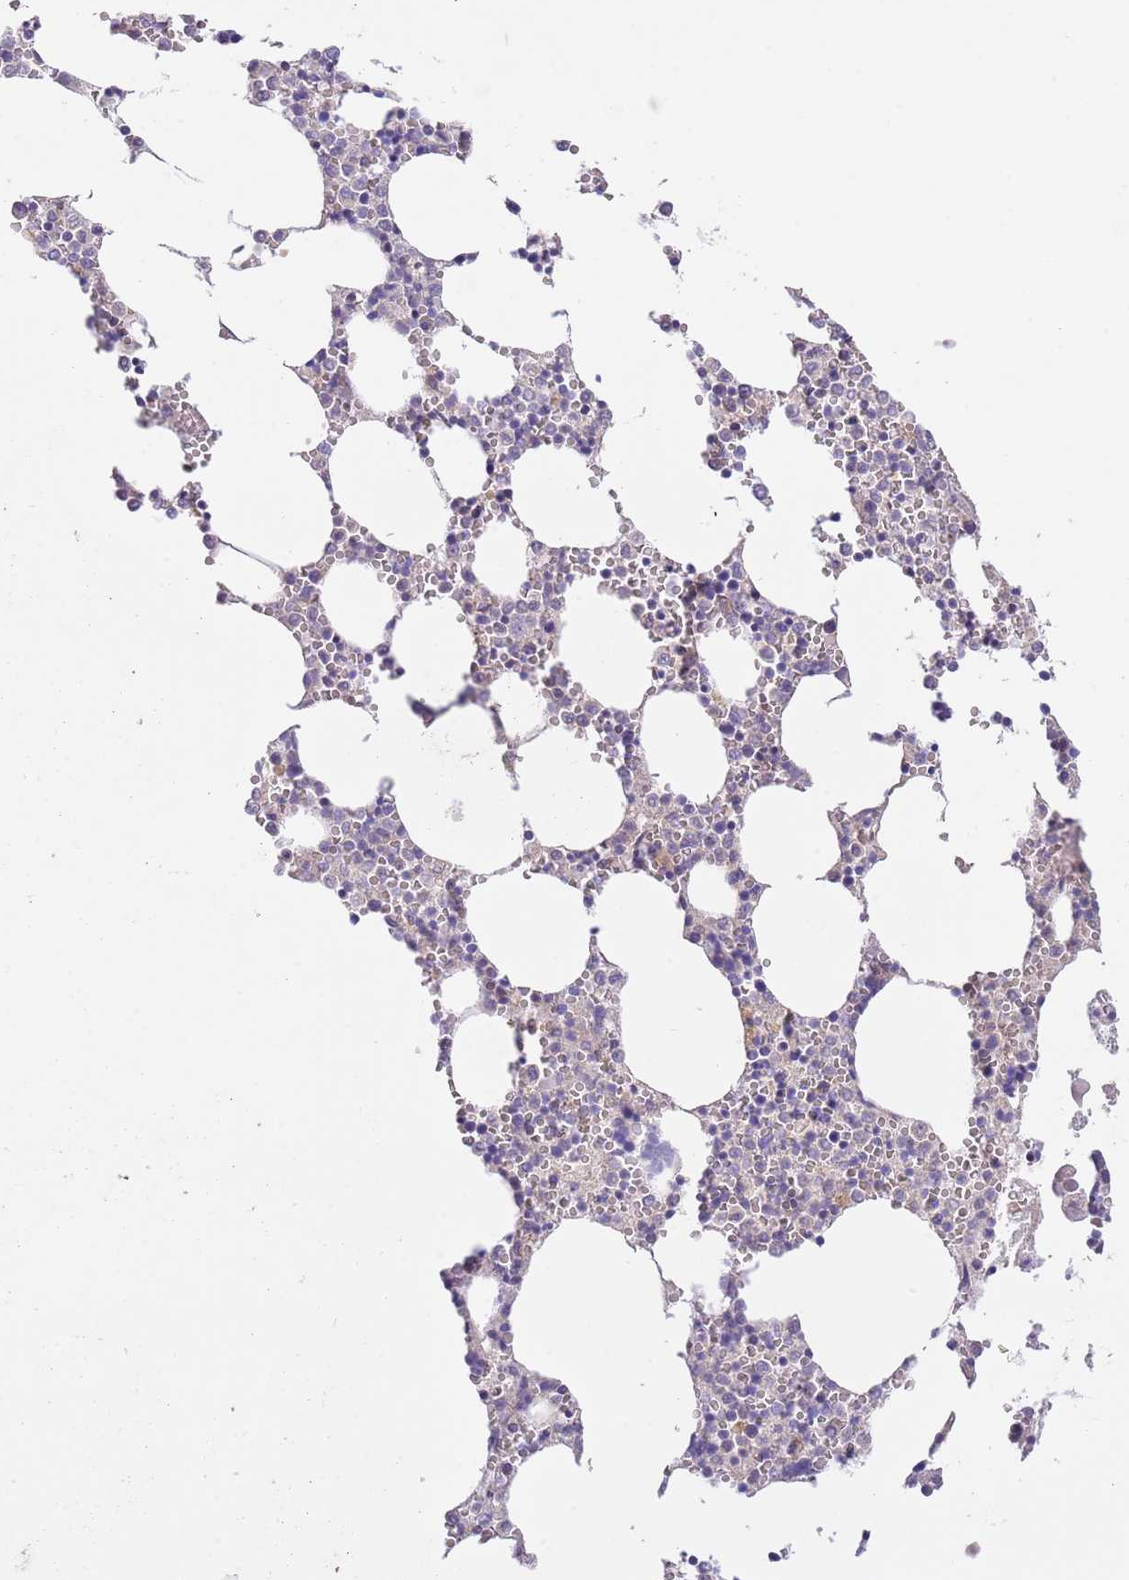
{"staining": {"intensity": "negative", "quantity": "none", "location": "none"}, "tissue": "bone marrow", "cell_type": "Hematopoietic cells", "image_type": "normal", "snomed": [{"axis": "morphology", "description": "Normal tissue, NOS"}, {"axis": "topography", "description": "Bone marrow"}], "caption": "Unremarkable bone marrow was stained to show a protein in brown. There is no significant staining in hematopoietic cells.", "gene": "AP1S2", "patient": {"sex": "female", "age": 64}}